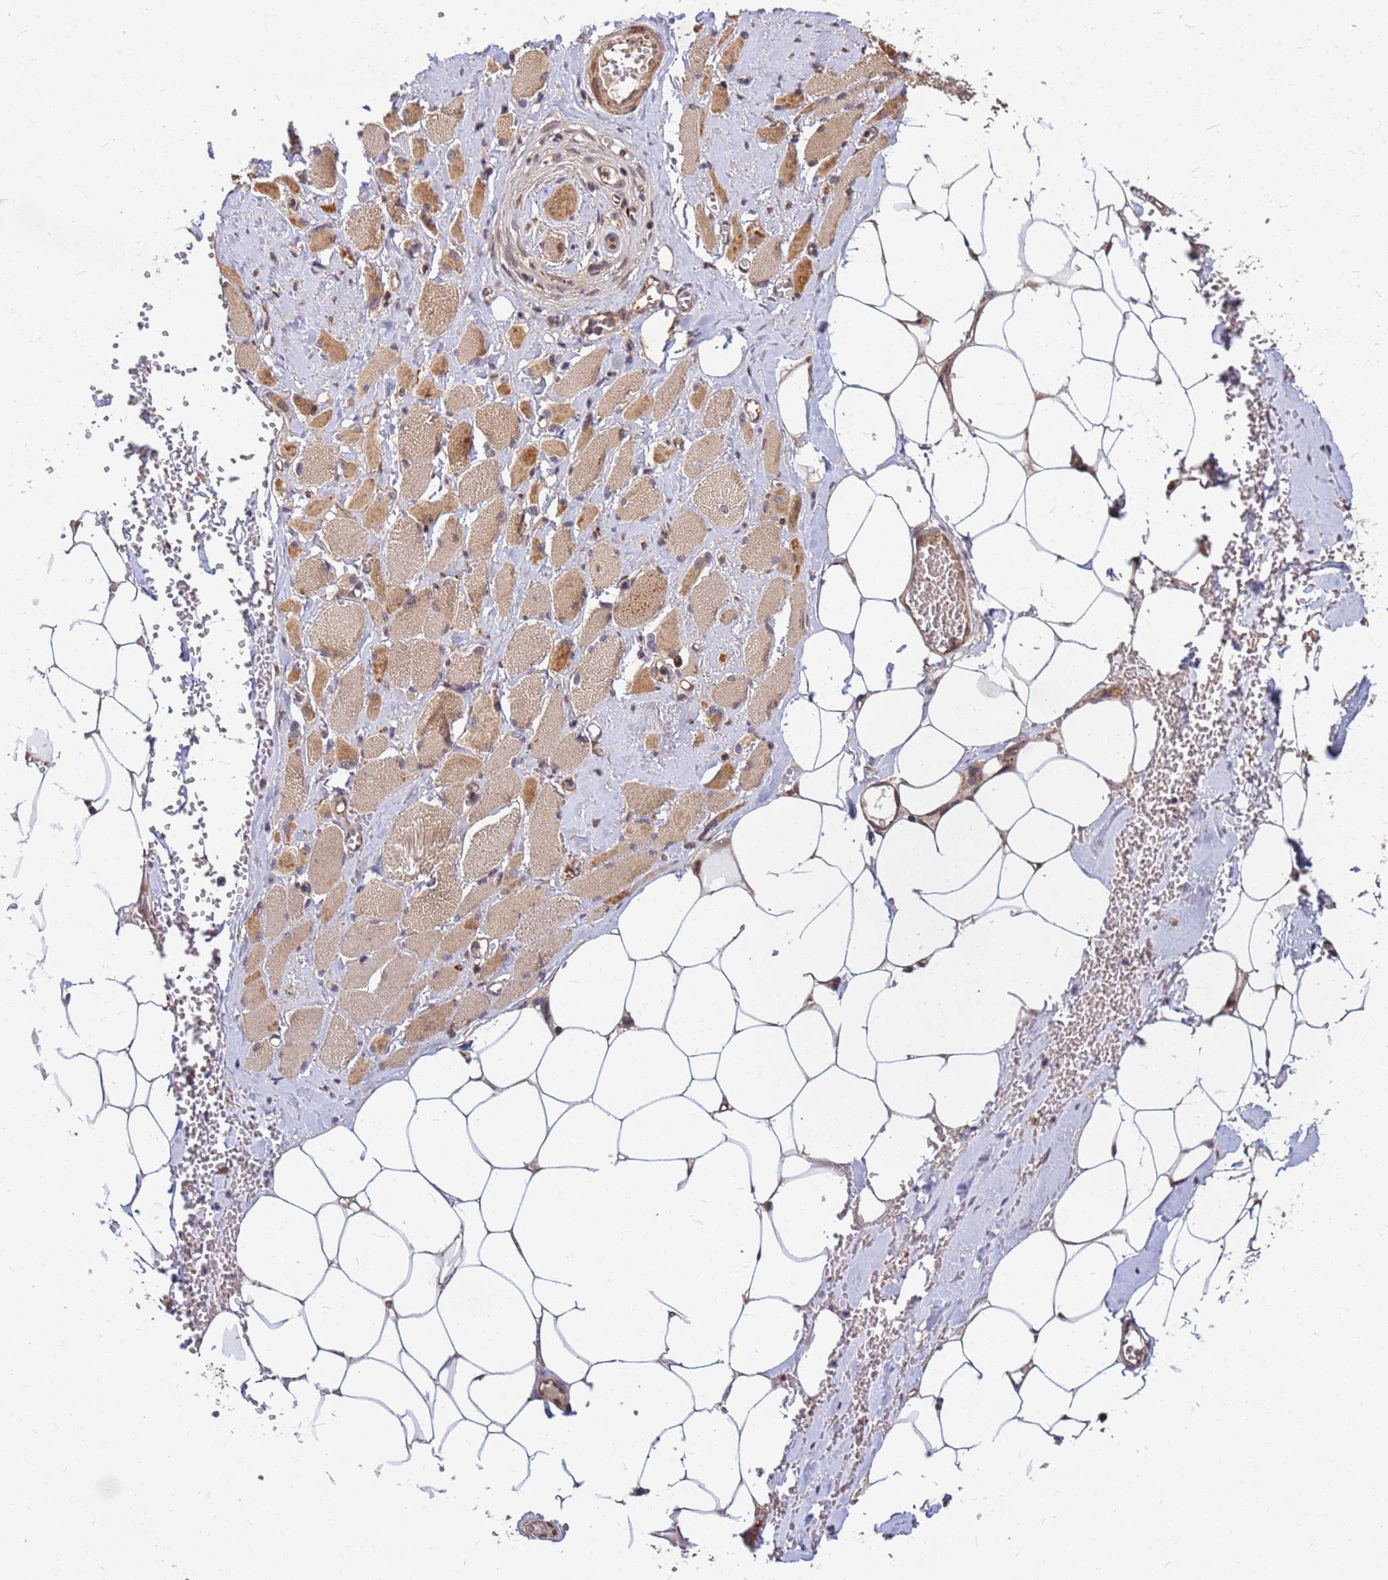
{"staining": {"intensity": "moderate", "quantity": ">75%", "location": "cytoplasmic/membranous"}, "tissue": "skeletal muscle", "cell_type": "Myocytes", "image_type": "normal", "snomed": [{"axis": "morphology", "description": "Normal tissue, NOS"}, {"axis": "morphology", "description": "Basal cell carcinoma"}, {"axis": "topography", "description": "Skeletal muscle"}], "caption": "An IHC histopathology image of unremarkable tissue is shown. Protein staining in brown highlights moderate cytoplasmic/membranous positivity in skeletal muscle within myocytes.", "gene": "DUS4L", "patient": {"sex": "female", "age": 64}}